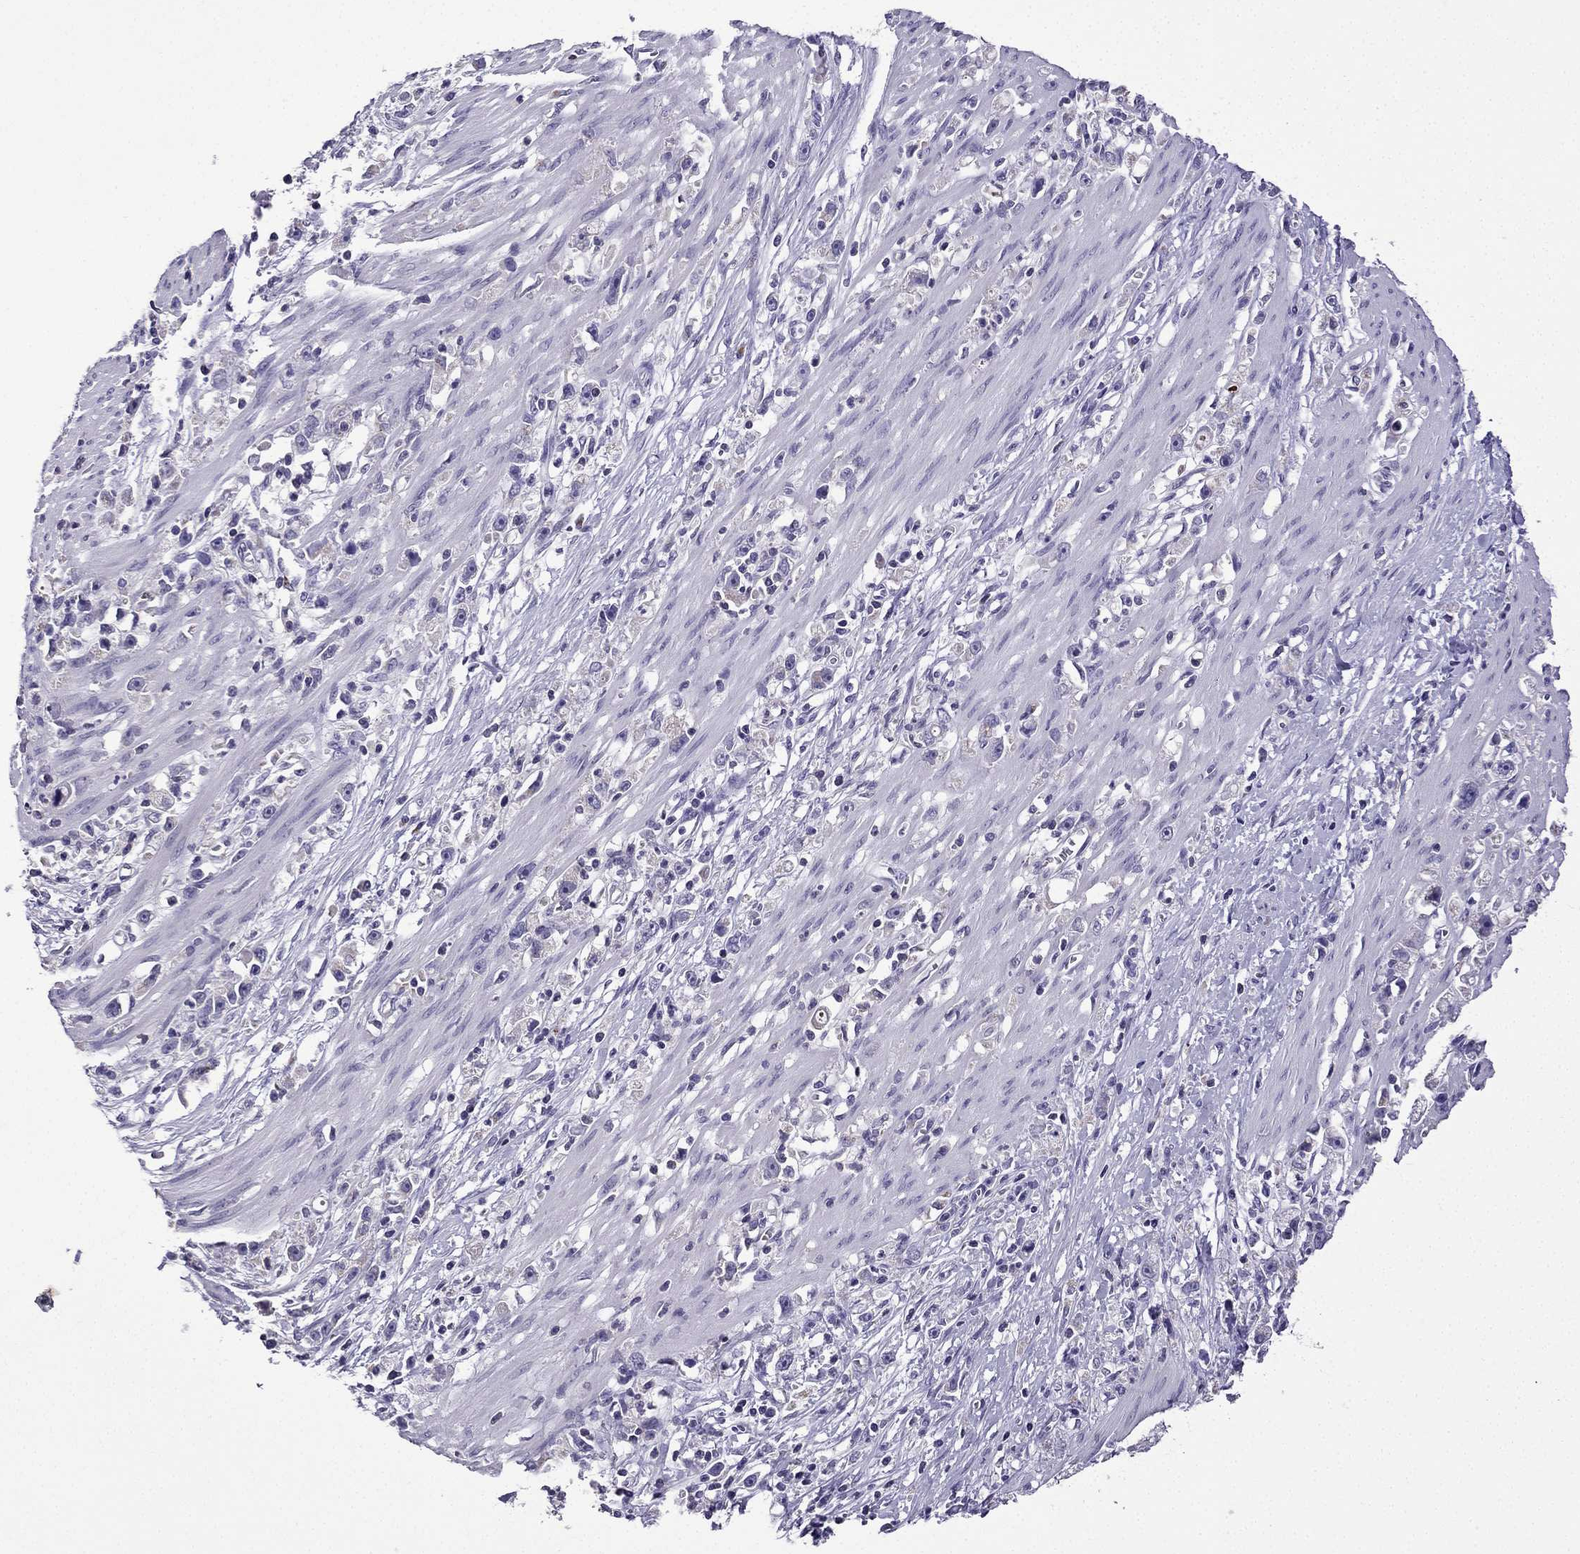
{"staining": {"intensity": "negative", "quantity": "none", "location": "none"}, "tissue": "stomach cancer", "cell_type": "Tumor cells", "image_type": "cancer", "snomed": [{"axis": "morphology", "description": "Adenocarcinoma, NOS"}, {"axis": "topography", "description": "Stomach"}], "caption": "Human stomach cancer (adenocarcinoma) stained for a protein using immunohistochemistry (IHC) reveals no positivity in tumor cells.", "gene": "TTN", "patient": {"sex": "female", "age": 59}}